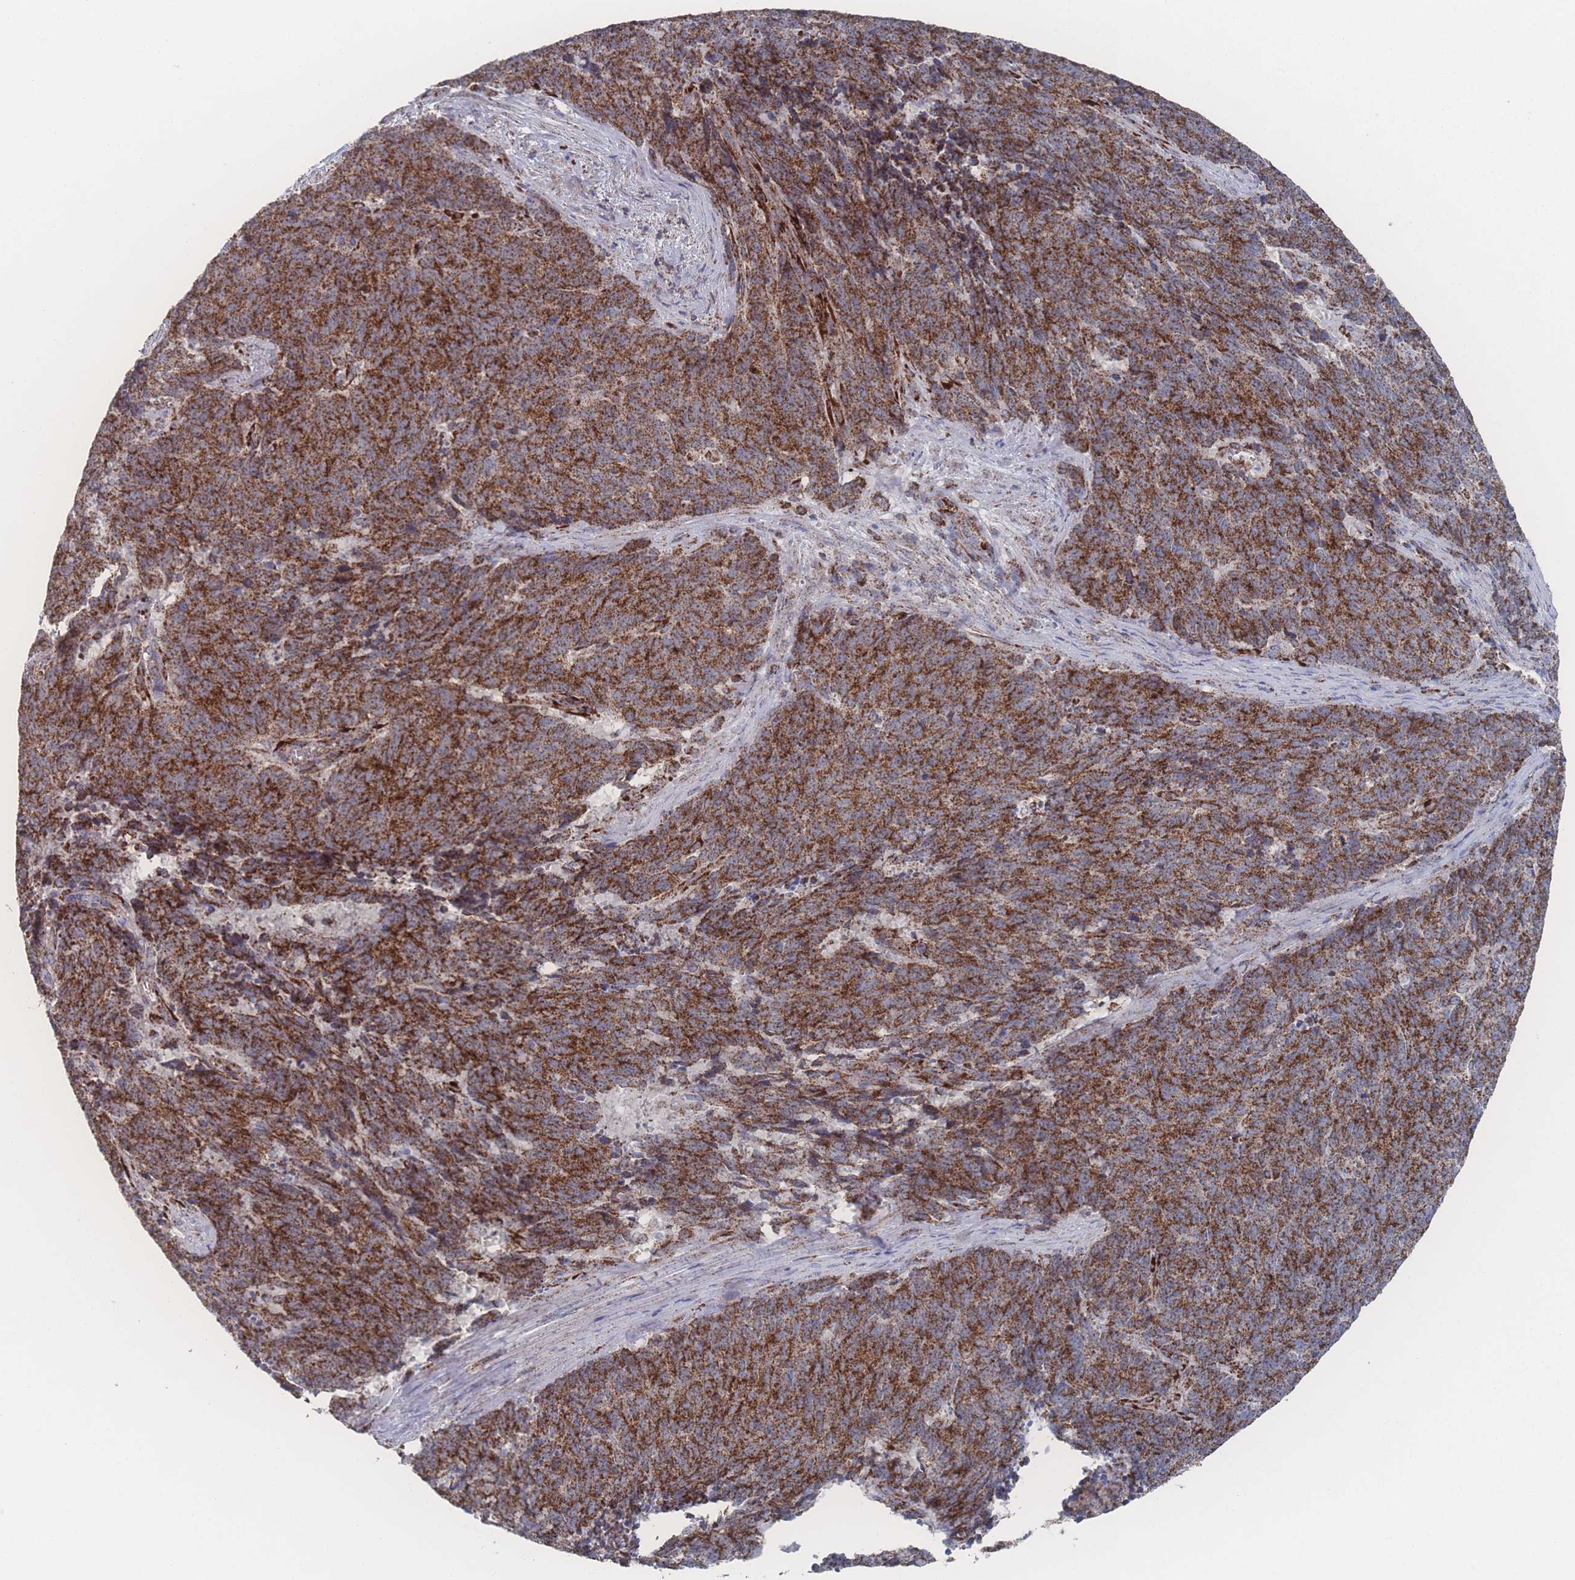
{"staining": {"intensity": "strong", "quantity": ">75%", "location": "cytoplasmic/membranous"}, "tissue": "cervical cancer", "cell_type": "Tumor cells", "image_type": "cancer", "snomed": [{"axis": "morphology", "description": "Squamous cell carcinoma, NOS"}, {"axis": "topography", "description": "Cervix"}], "caption": "Protein staining of cervical cancer (squamous cell carcinoma) tissue reveals strong cytoplasmic/membranous staining in approximately >75% of tumor cells.", "gene": "PEX14", "patient": {"sex": "female", "age": 29}}